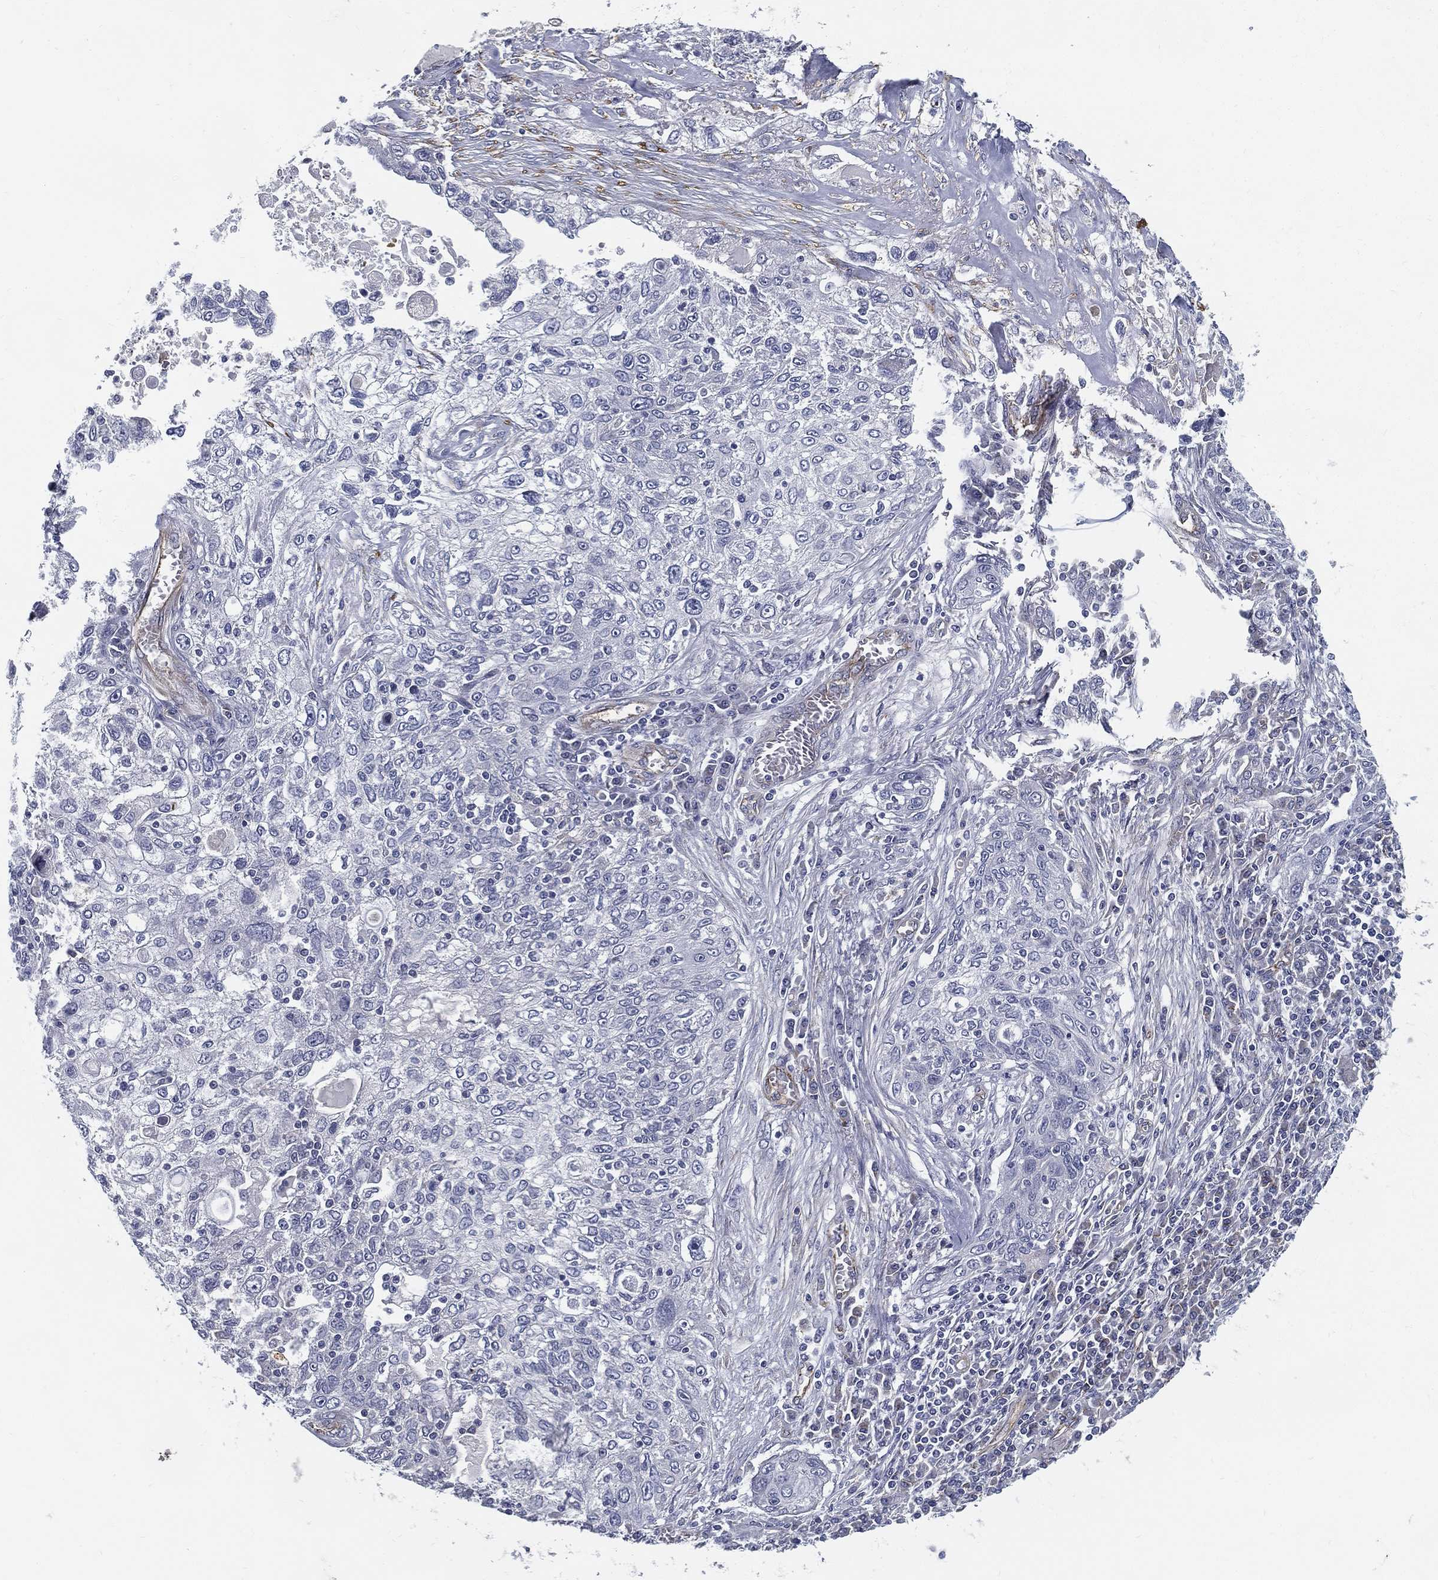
{"staining": {"intensity": "negative", "quantity": "none", "location": "none"}, "tissue": "lung cancer", "cell_type": "Tumor cells", "image_type": "cancer", "snomed": [{"axis": "morphology", "description": "Squamous cell carcinoma, NOS"}, {"axis": "topography", "description": "Lung"}], "caption": "Lung squamous cell carcinoma was stained to show a protein in brown. There is no significant positivity in tumor cells. (DAB (3,3'-diaminobenzidine) immunohistochemistry, high magnification).", "gene": "LRRC56", "patient": {"sex": "female", "age": 69}}